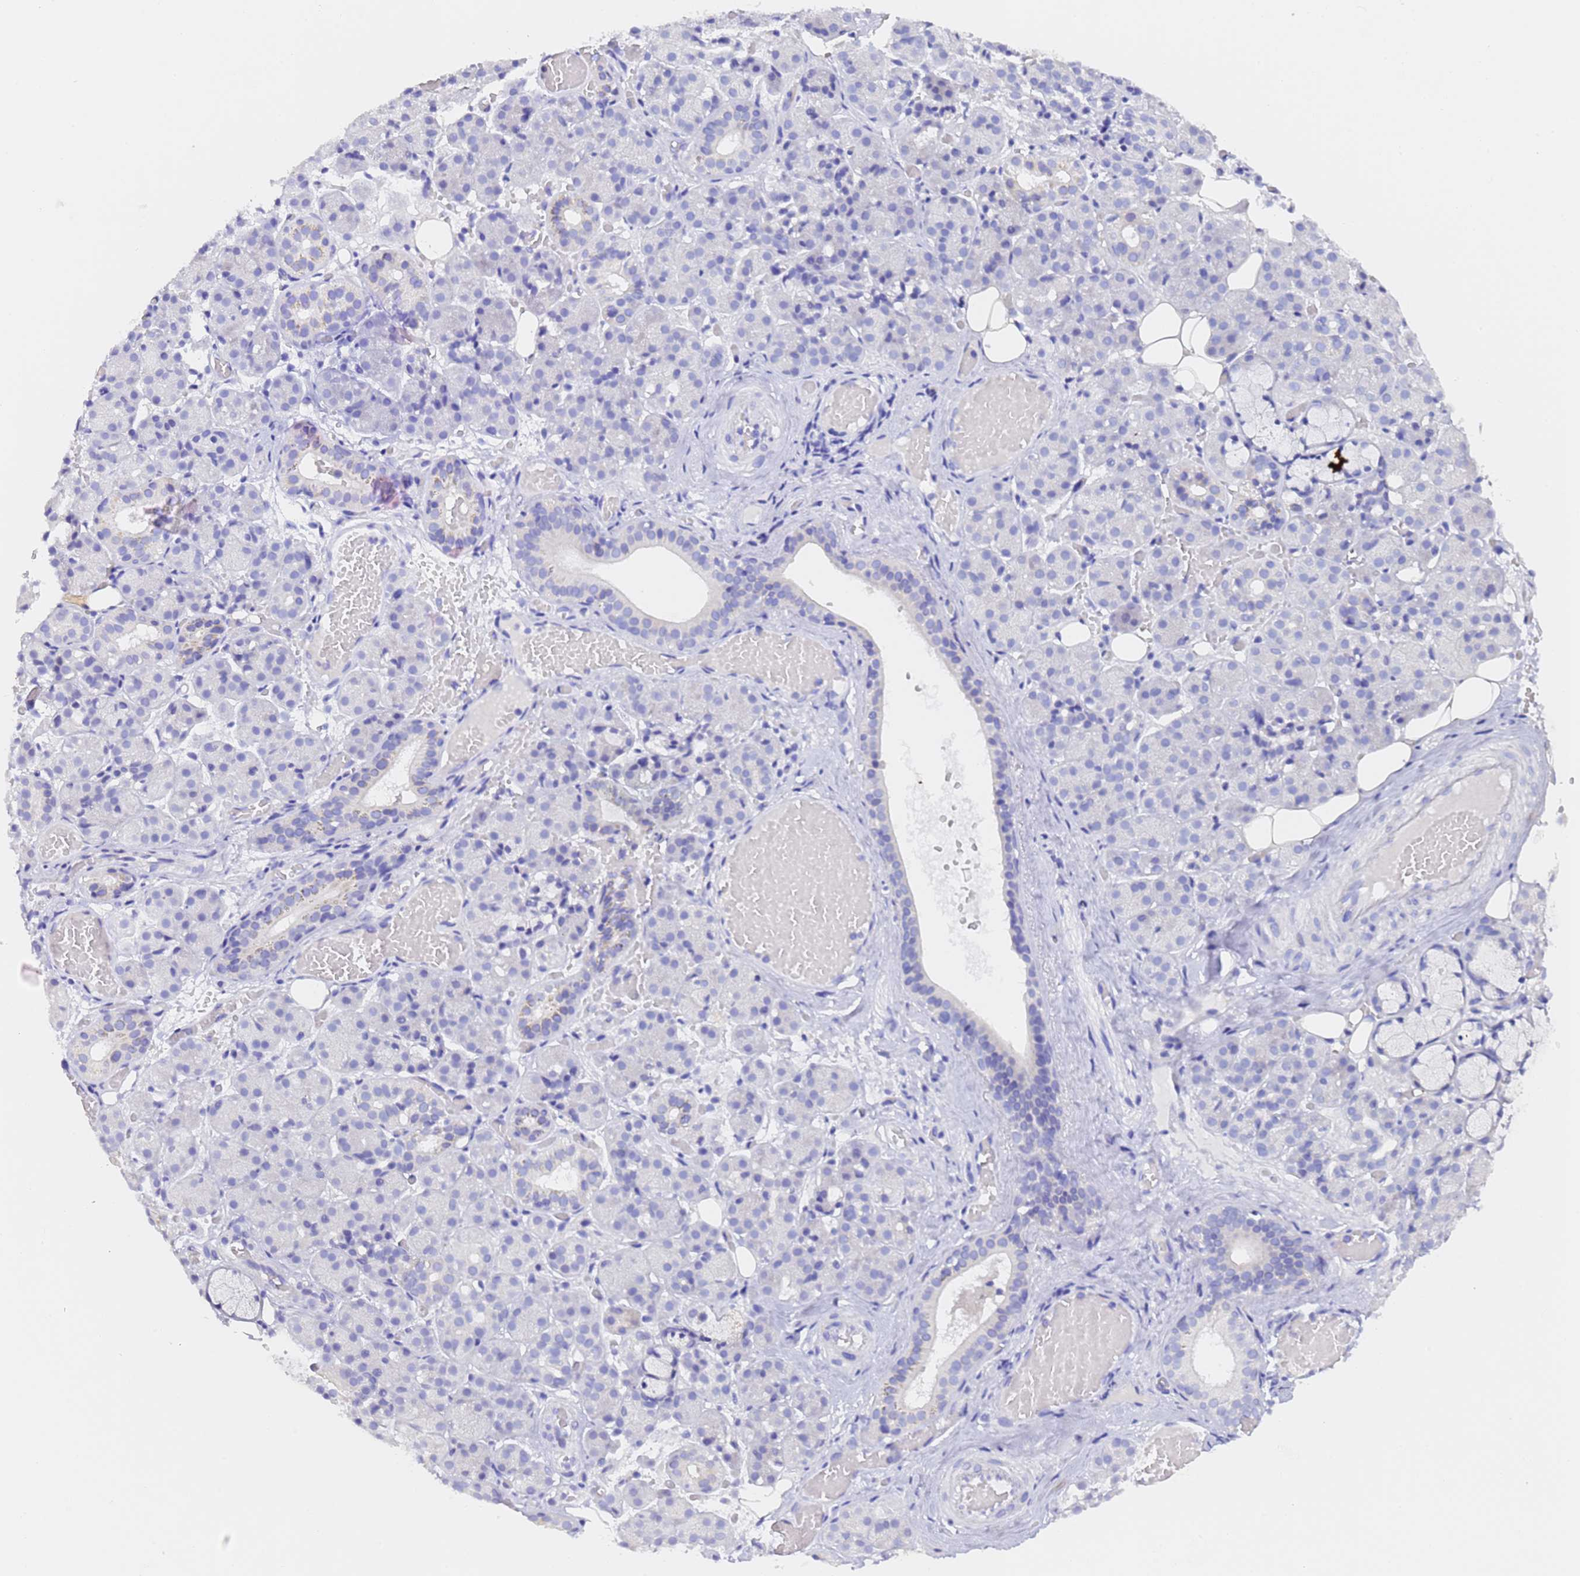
{"staining": {"intensity": "negative", "quantity": "none", "location": "none"}, "tissue": "salivary gland", "cell_type": "Glandular cells", "image_type": "normal", "snomed": [{"axis": "morphology", "description": "Normal tissue, NOS"}, {"axis": "topography", "description": "Salivary gland"}], "caption": "Glandular cells show no significant expression in normal salivary gland.", "gene": "GABRA1", "patient": {"sex": "male", "age": 63}}